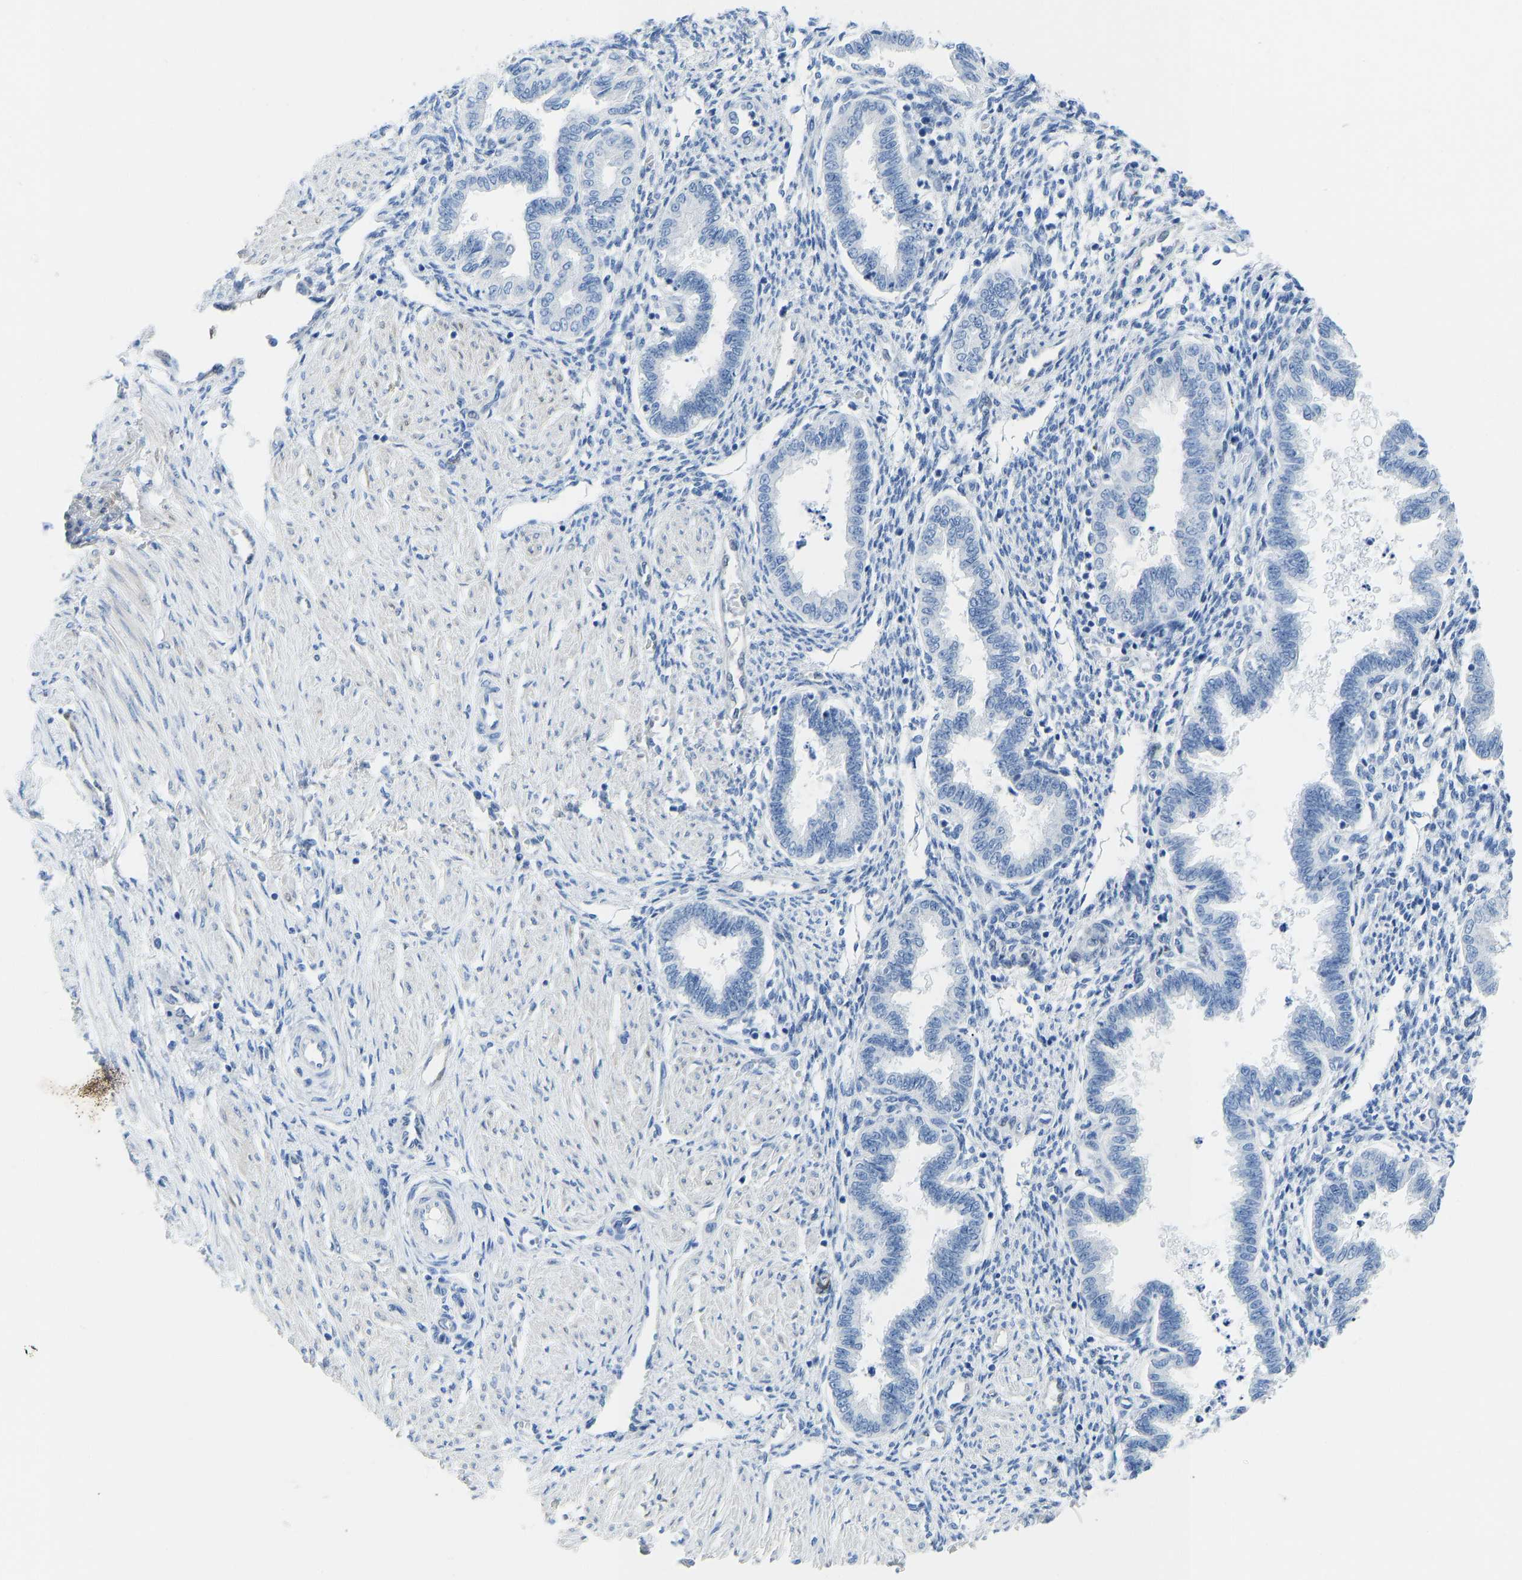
{"staining": {"intensity": "negative", "quantity": "none", "location": "none"}, "tissue": "endometrium", "cell_type": "Cells in endometrial stroma", "image_type": "normal", "snomed": [{"axis": "morphology", "description": "Normal tissue, NOS"}, {"axis": "topography", "description": "Endometrium"}], "caption": "DAB immunohistochemical staining of normal human endometrium displays no significant staining in cells in endometrial stroma.", "gene": "NKAIN3", "patient": {"sex": "female", "age": 33}}